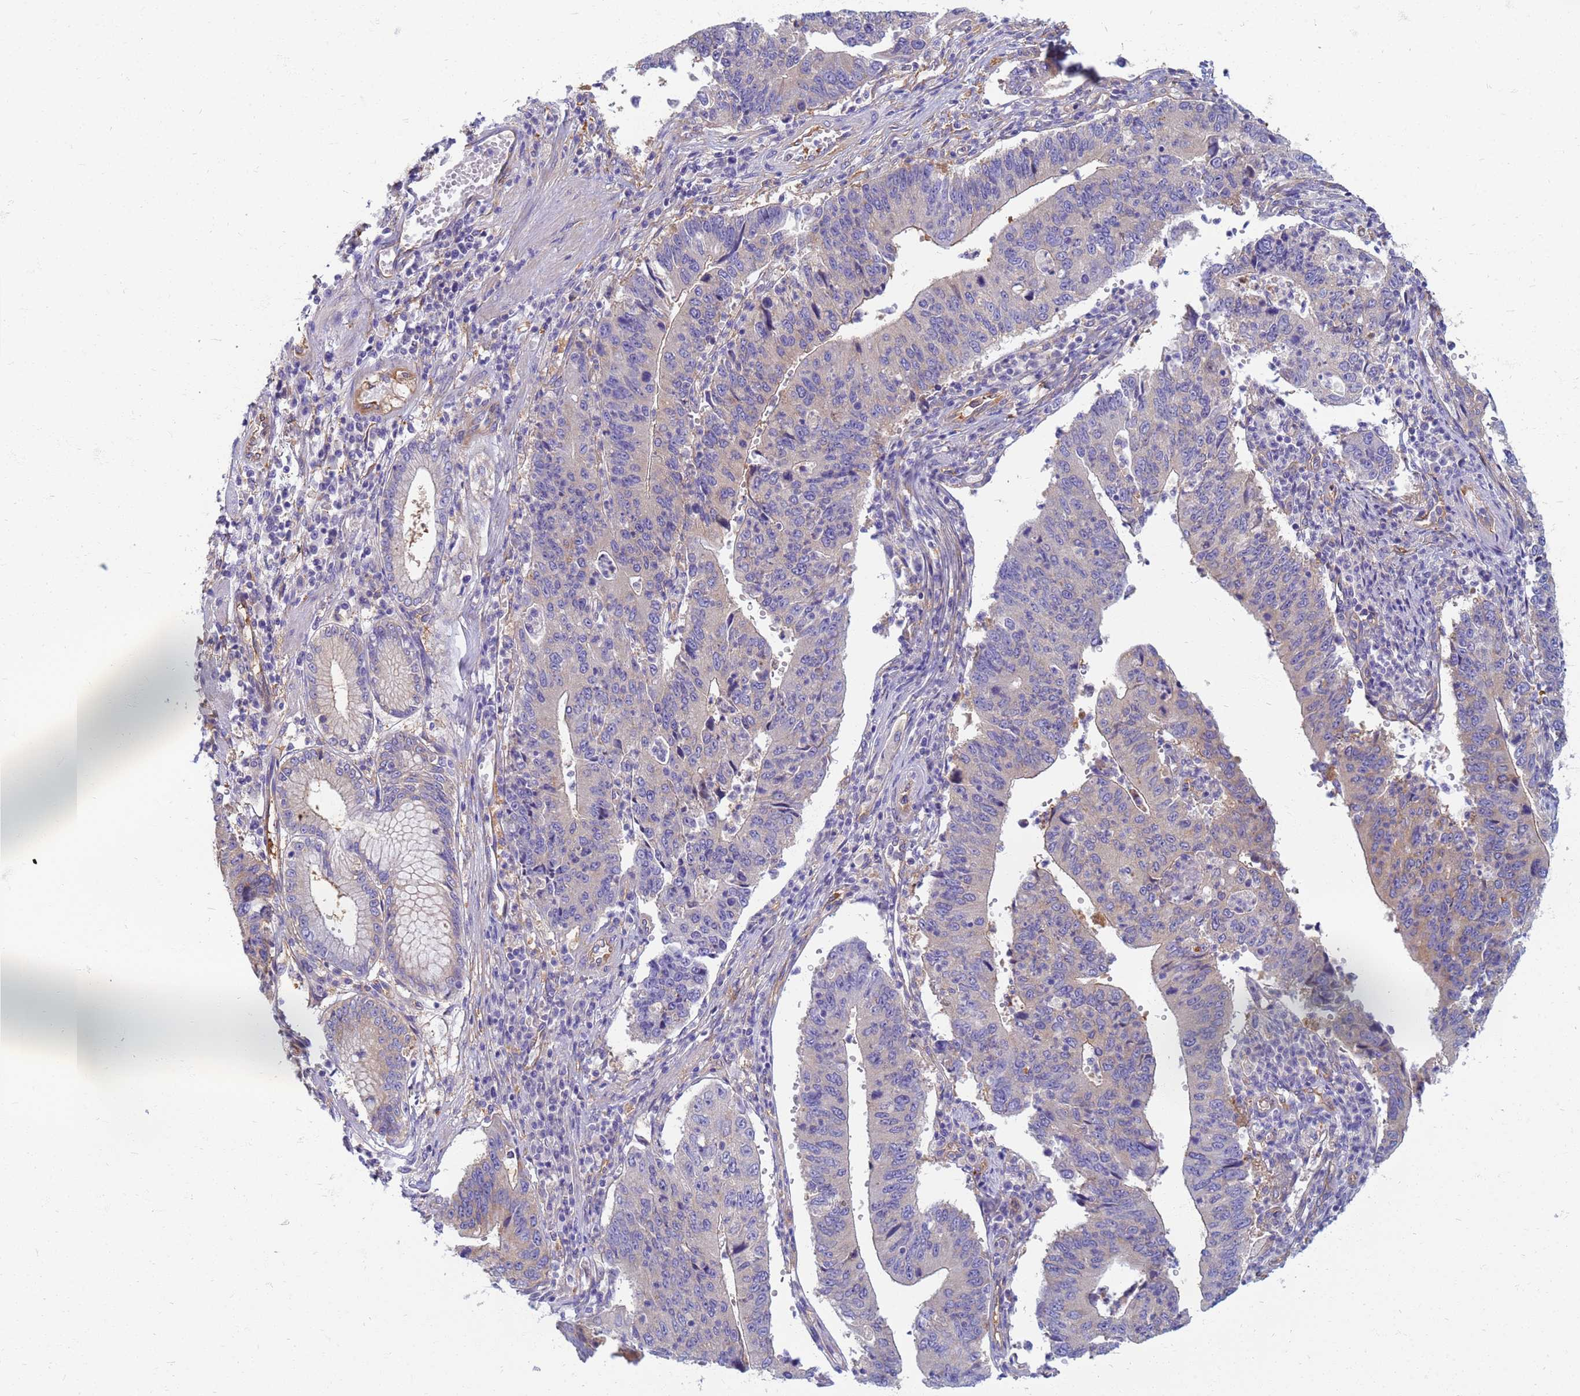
{"staining": {"intensity": "moderate", "quantity": "<25%", "location": "cytoplasmic/membranous"}, "tissue": "stomach cancer", "cell_type": "Tumor cells", "image_type": "cancer", "snomed": [{"axis": "morphology", "description": "Adenocarcinoma, NOS"}, {"axis": "topography", "description": "Stomach"}], "caption": "Stomach cancer stained with a protein marker shows moderate staining in tumor cells.", "gene": "EEA1", "patient": {"sex": "male", "age": 59}}